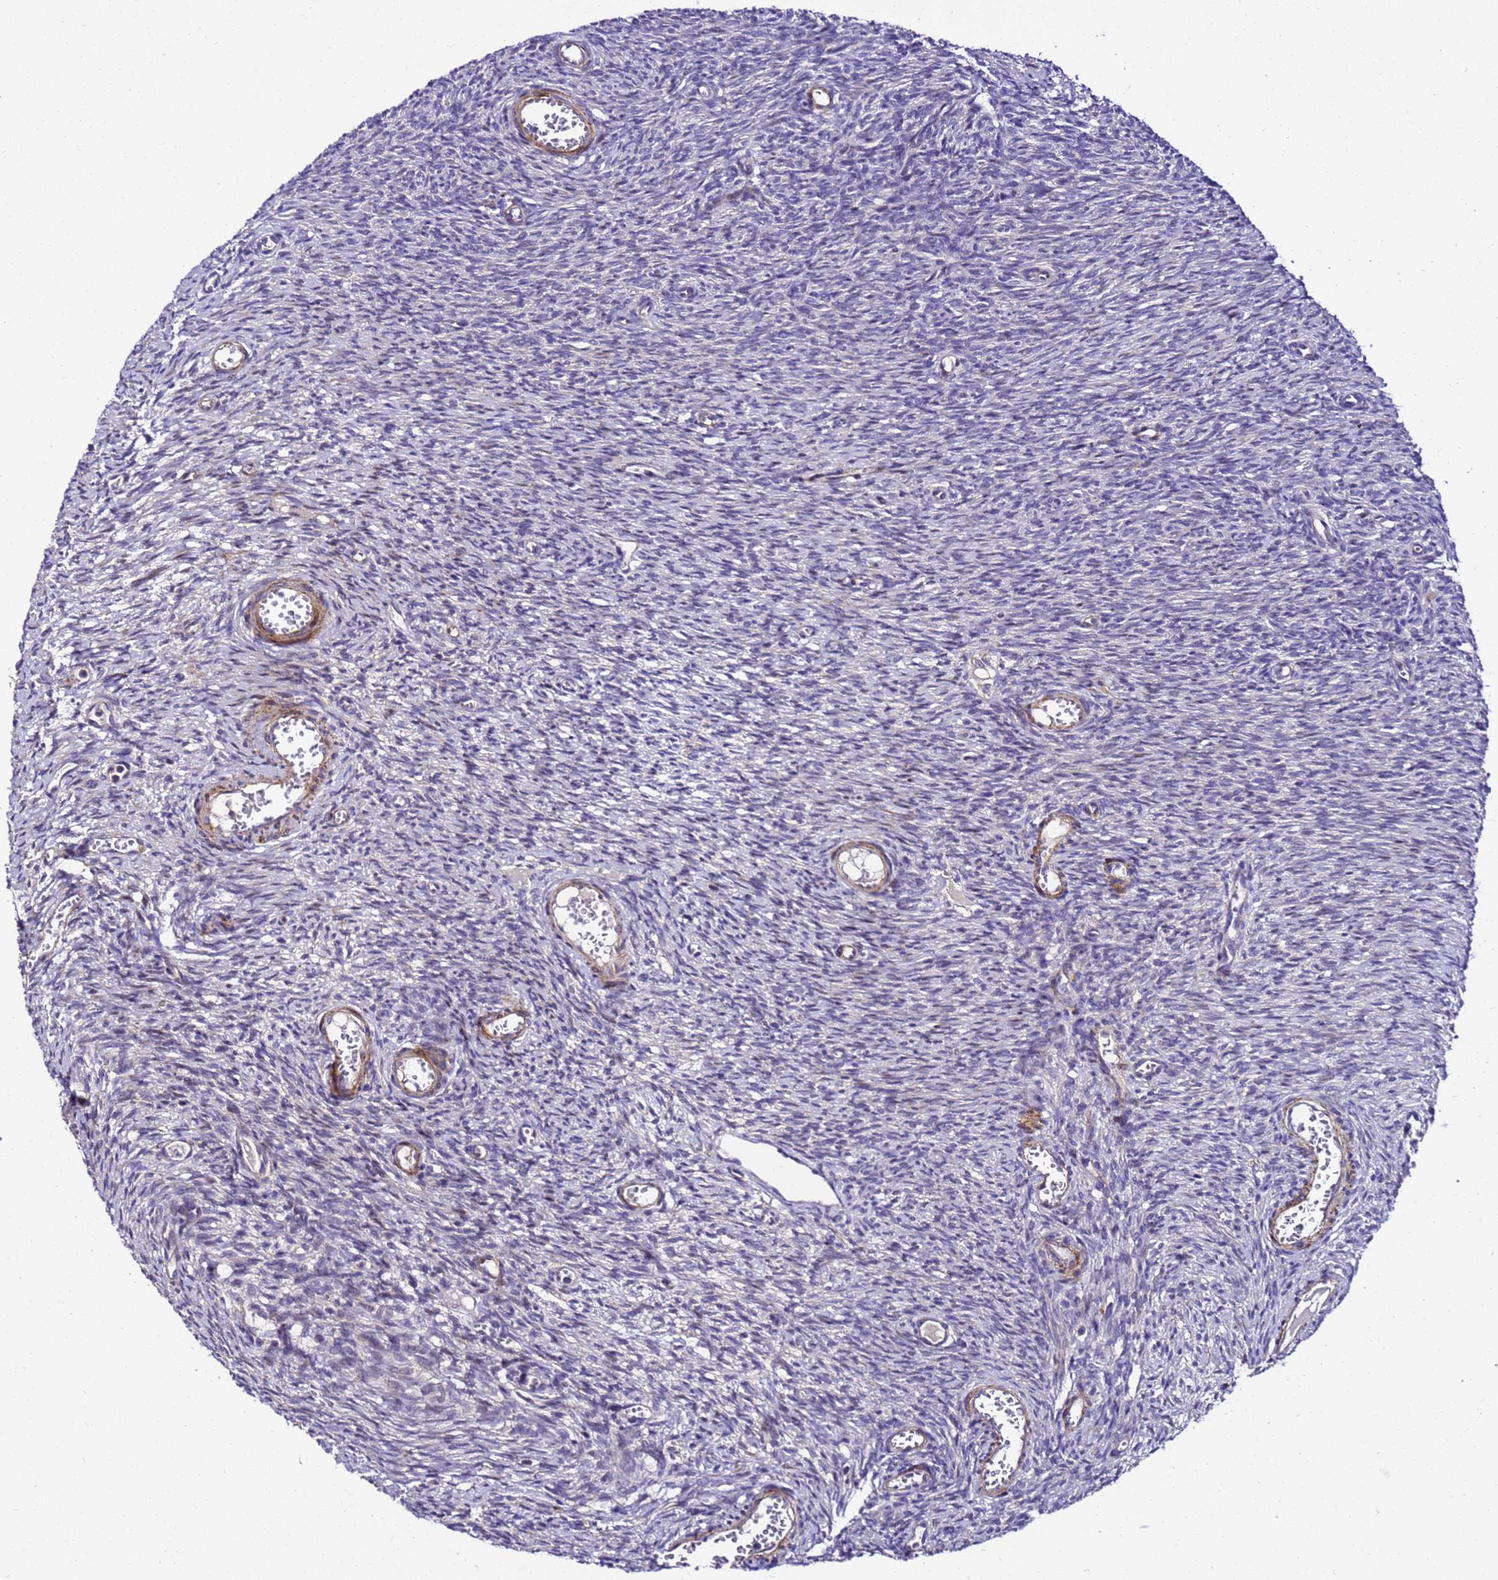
{"staining": {"intensity": "negative", "quantity": "none", "location": "none"}, "tissue": "ovary", "cell_type": "Ovarian stroma cells", "image_type": "normal", "snomed": [{"axis": "morphology", "description": "Normal tissue, NOS"}, {"axis": "topography", "description": "Ovary"}], "caption": "Immunohistochemical staining of normal ovary shows no significant expression in ovarian stroma cells.", "gene": "ZNF417", "patient": {"sex": "female", "age": 44}}